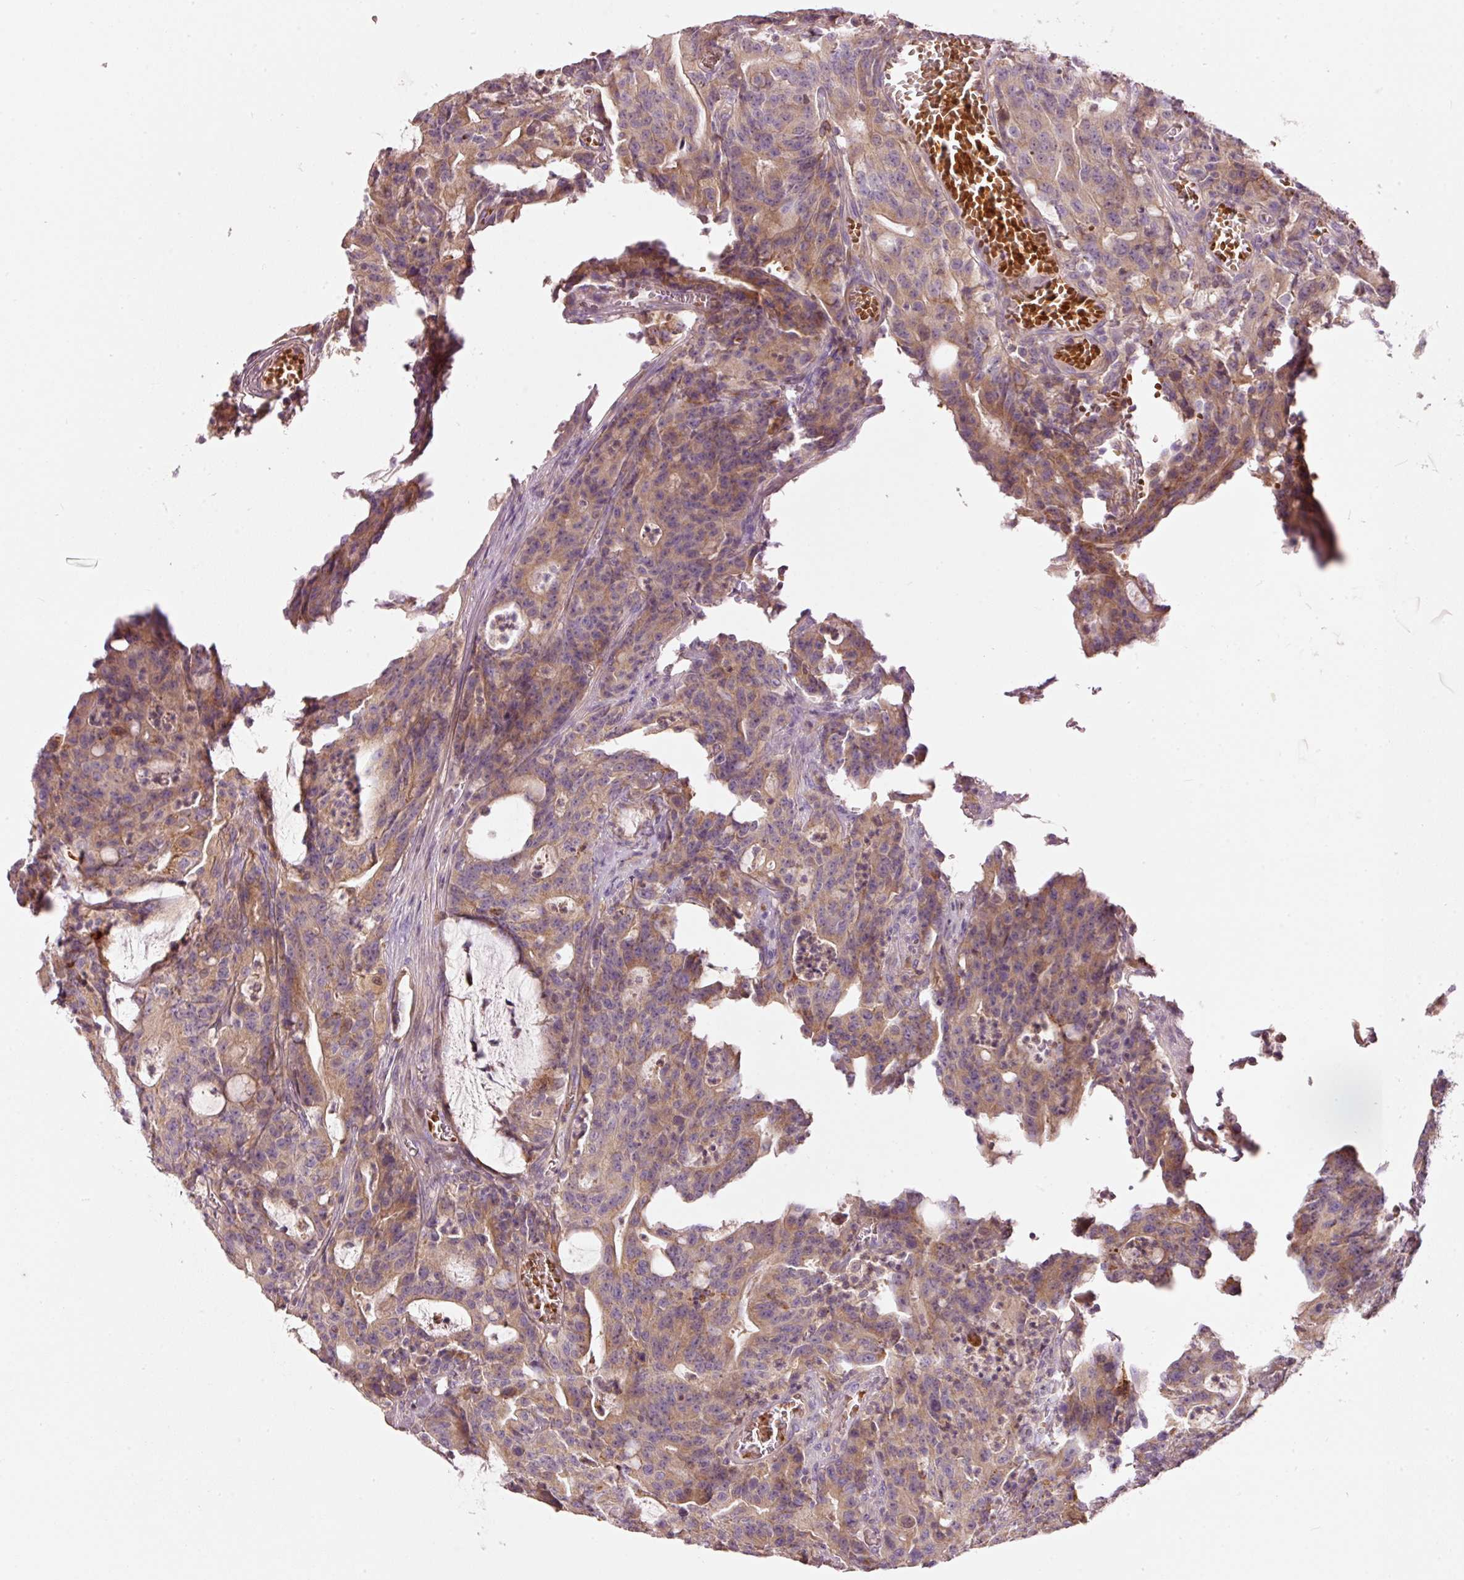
{"staining": {"intensity": "moderate", "quantity": "<25%", "location": "cytoplasmic/membranous"}, "tissue": "colorectal cancer", "cell_type": "Tumor cells", "image_type": "cancer", "snomed": [{"axis": "morphology", "description": "Adenocarcinoma, NOS"}, {"axis": "topography", "description": "Colon"}], "caption": "A micrograph of human adenocarcinoma (colorectal) stained for a protein reveals moderate cytoplasmic/membranous brown staining in tumor cells.", "gene": "KLHL21", "patient": {"sex": "male", "age": 83}}